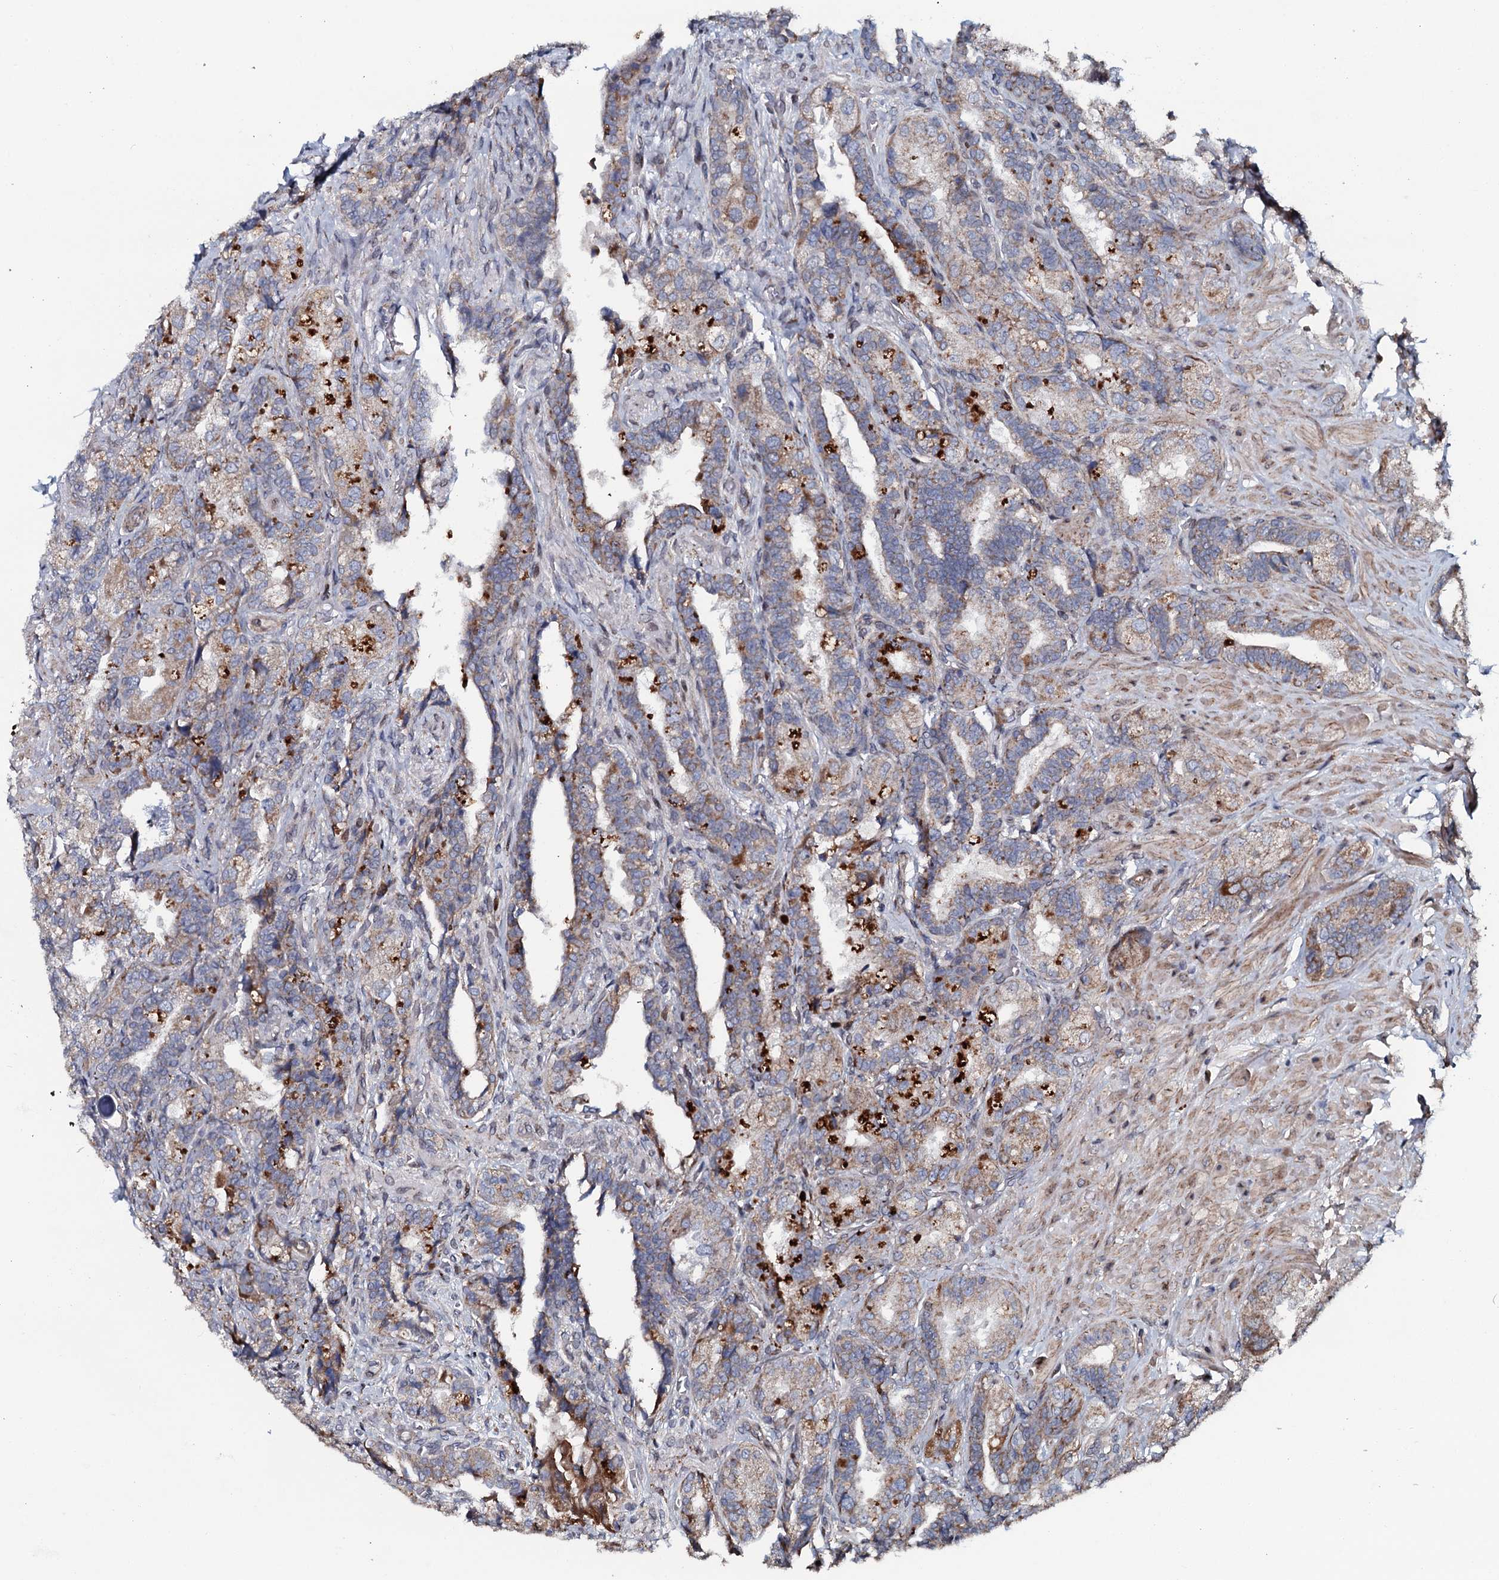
{"staining": {"intensity": "moderate", "quantity": "25%-75%", "location": "cytoplasmic/membranous"}, "tissue": "seminal vesicle", "cell_type": "Glandular cells", "image_type": "normal", "snomed": [{"axis": "morphology", "description": "Normal tissue, NOS"}, {"axis": "topography", "description": "Prostate and seminal vesicle, NOS"}, {"axis": "topography", "description": "Prostate"}, {"axis": "topography", "description": "Seminal veicle"}], "caption": "DAB (3,3'-diaminobenzidine) immunohistochemical staining of unremarkable seminal vesicle exhibits moderate cytoplasmic/membranous protein positivity in approximately 25%-75% of glandular cells.", "gene": "KCTD4", "patient": {"sex": "male", "age": 67}}